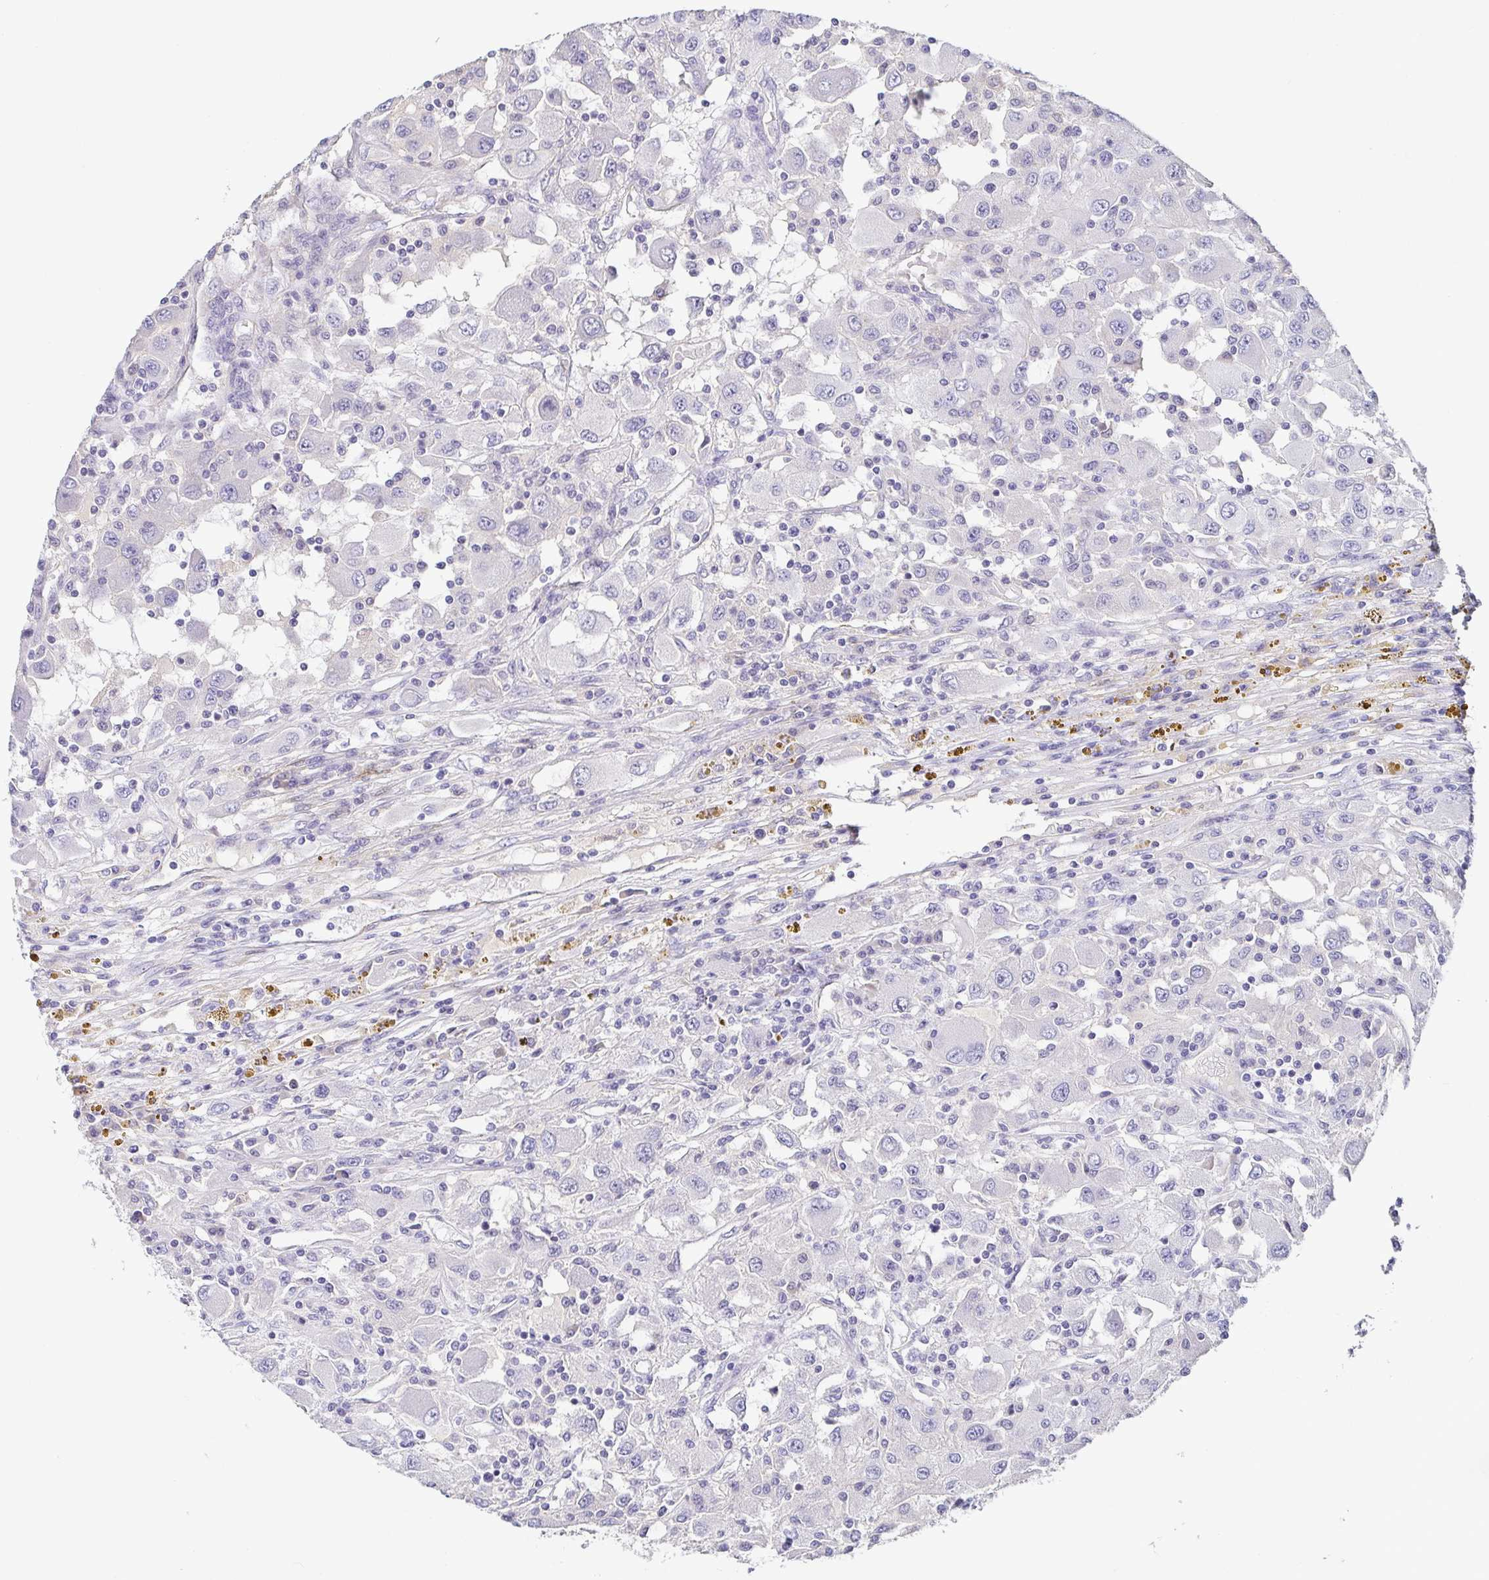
{"staining": {"intensity": "negative", "quantity": "none", "location": "none"}, "tissue": "renal cancer", "cell_type": "Tumor cells", "image_type": "cancer", "snomed": [{"axis": "morphology", "description": "Adenocarcinoma, NOS"}, {"axis": "topography", "description": "Kidney"}], "caption": "The image demonstrates no staining of tumor cells in renal cancer.", "gene": "PIWIL3", "patient": {"sex": "female", "age": 67}}